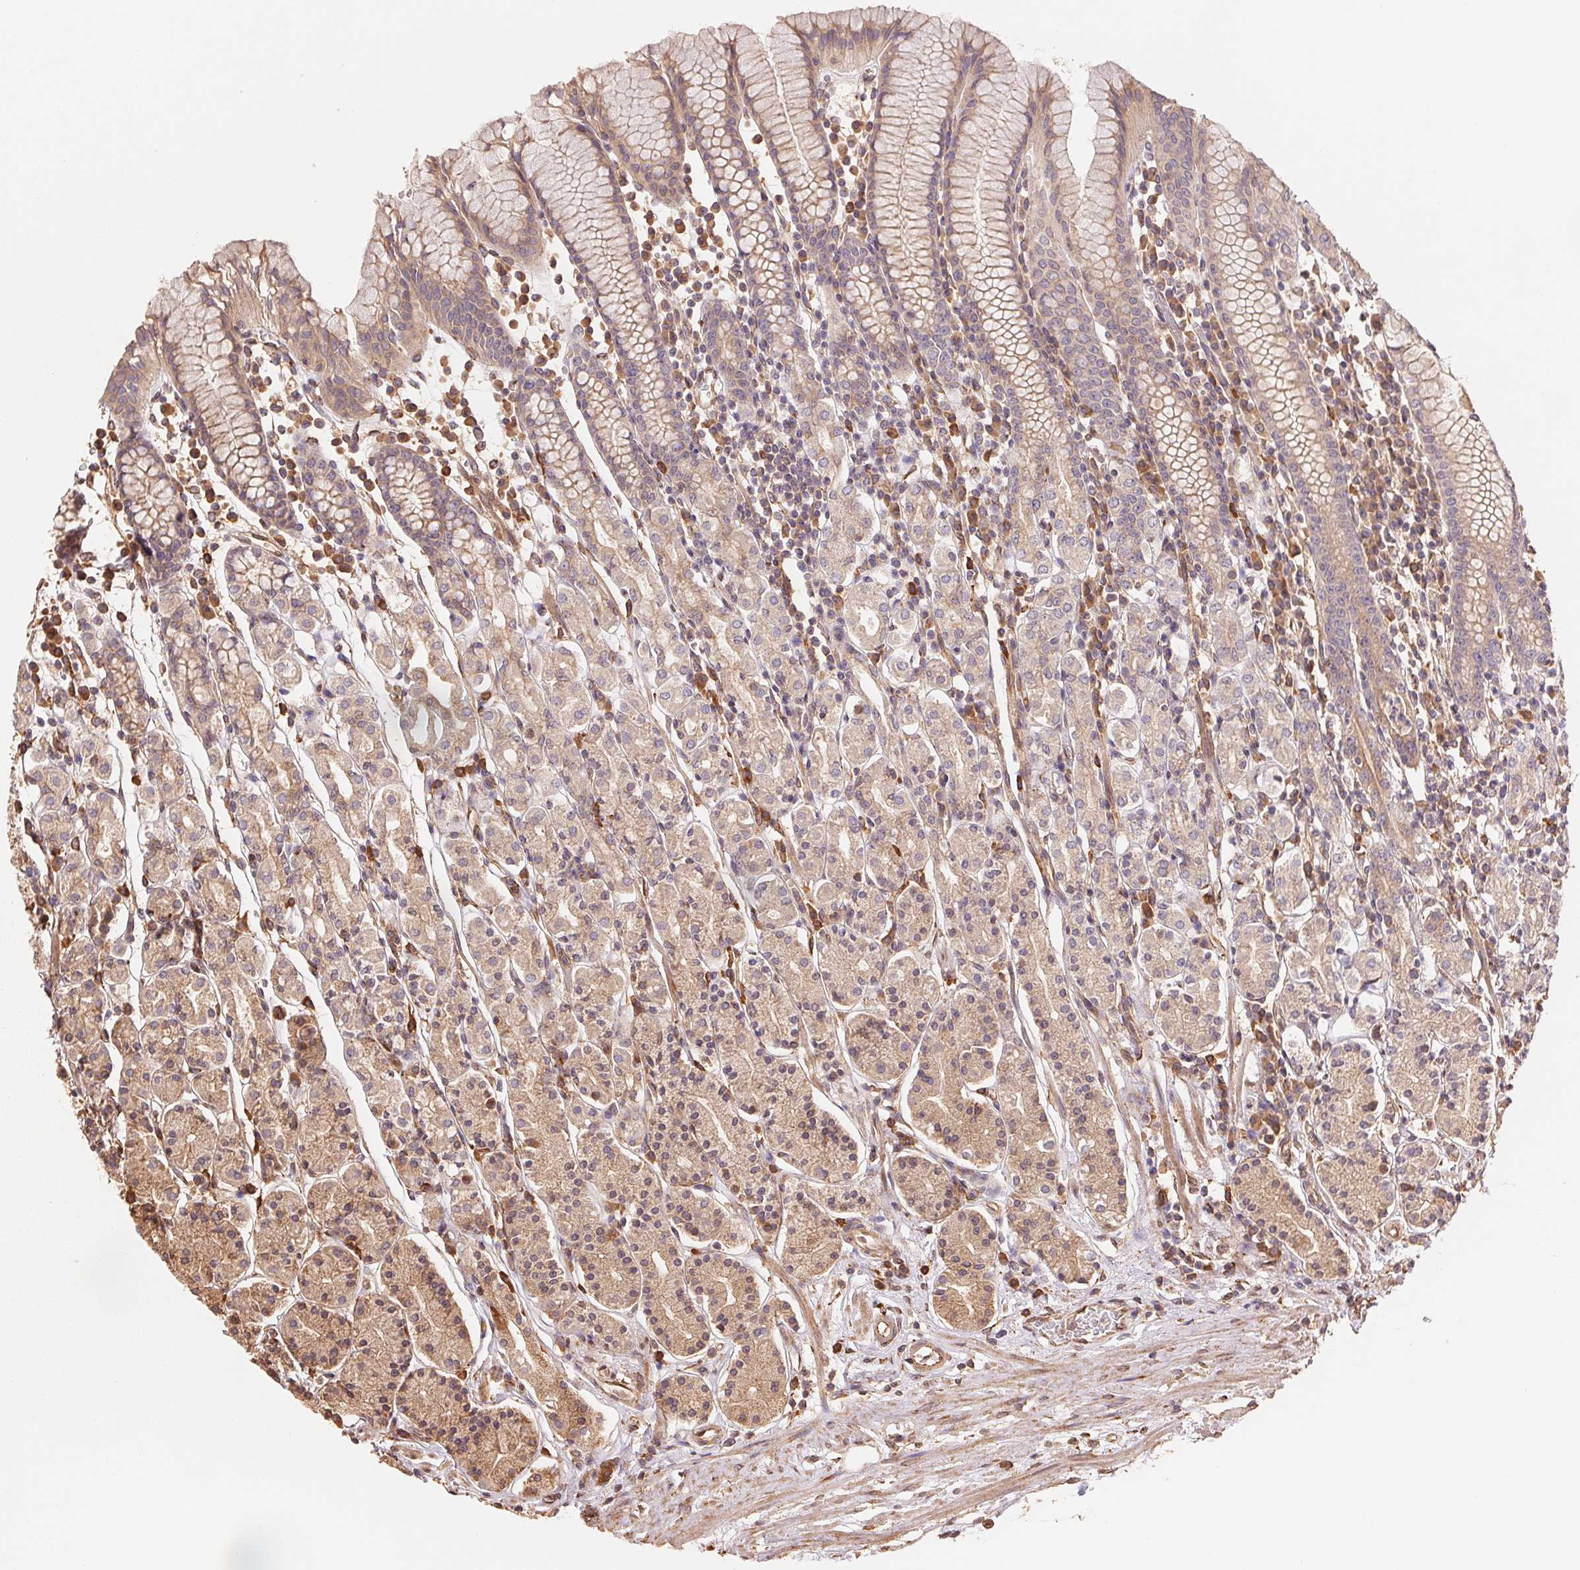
{"staining": {"intensity": "weak", "quantity": "25%-75%", "location": "cytoplasmic/membranous"}, "tissue": "stomach", "cell_type": "Glandular cells", "image_type": "normal", "snomed": [{"axis": "morphology", "description": "Normal tissue, NOS"}, {"axis": "topography", "description": "Stomach, upper"}, {"axis": "topography", "description": "Stomach"}], "caption": "Protein analysis of benign stomach displays weak cytoplasmic/membranous staining in approximately 25%-75% of glandular cells.", "gene": "C6orf163", "patient": {"sex": "male", "age": 62}}